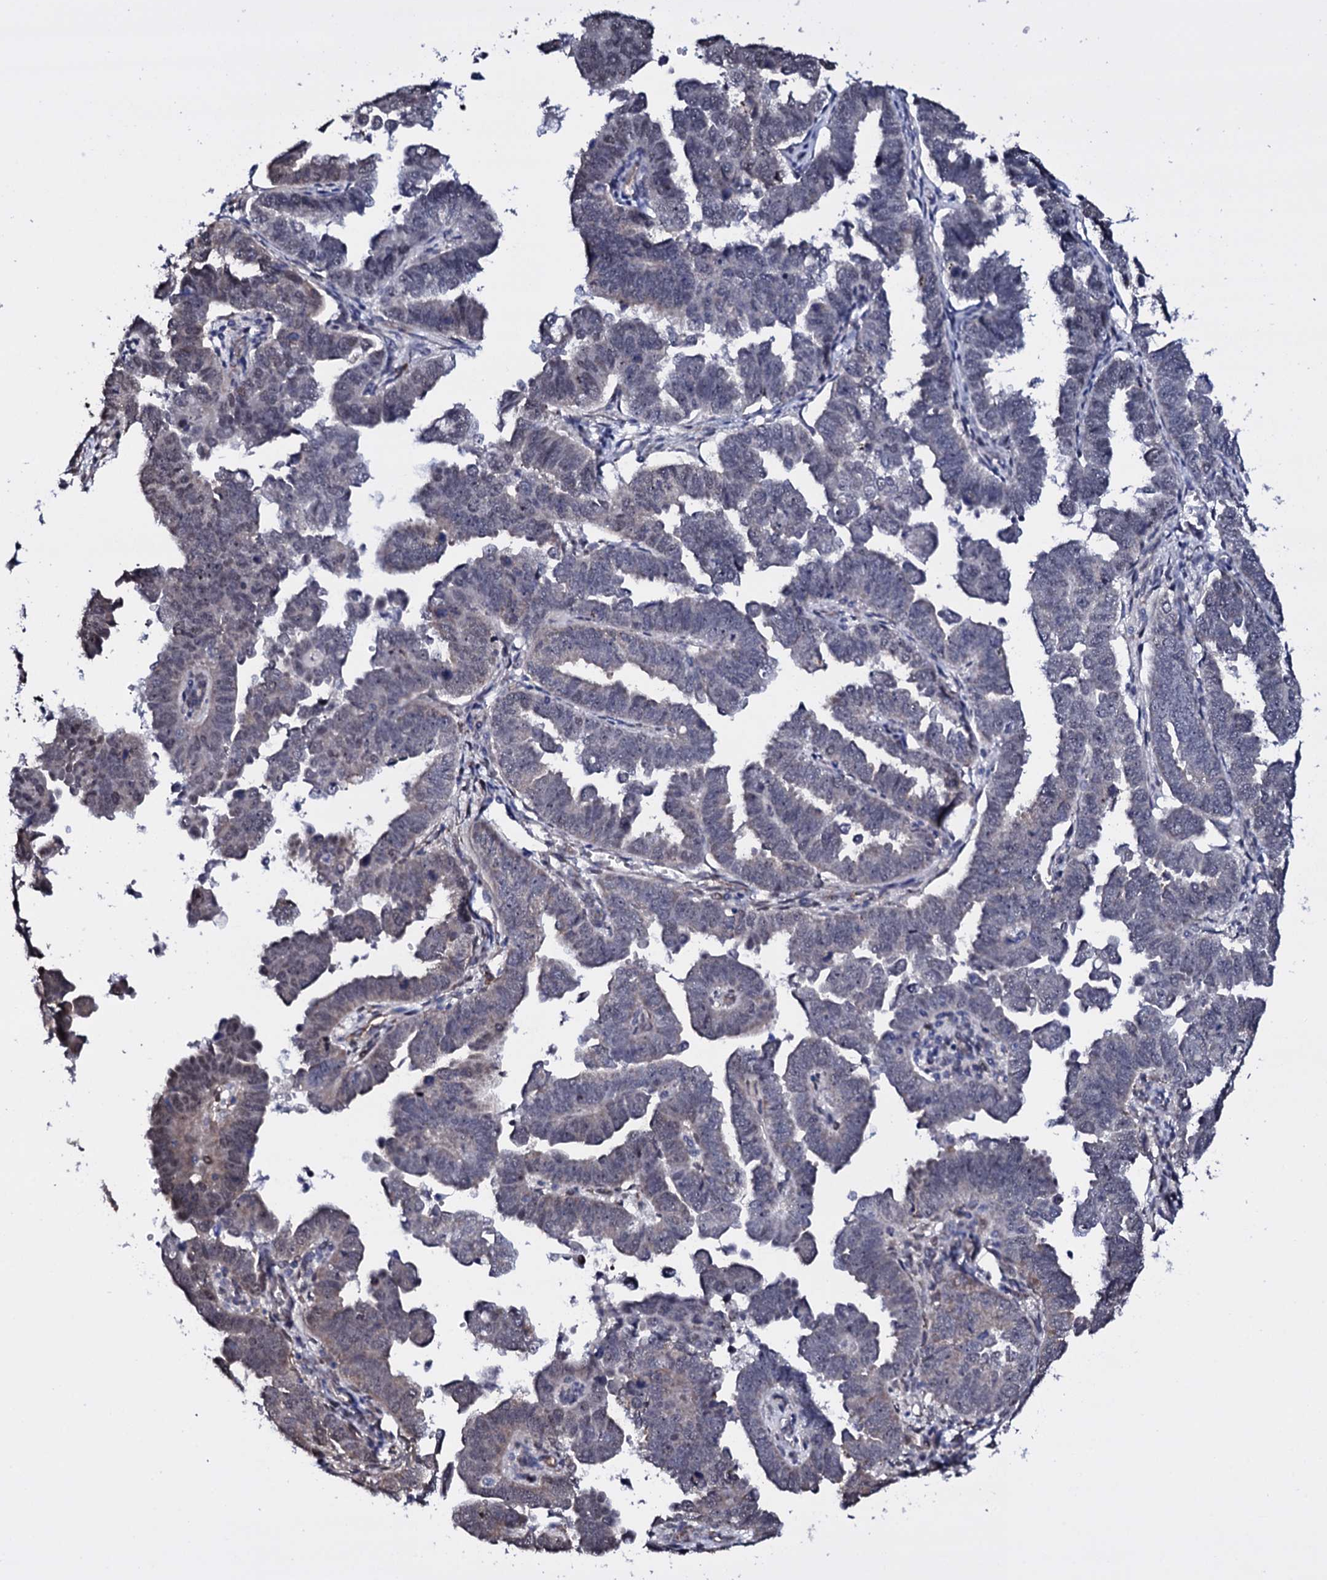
{"staining": {"intensity": "negative", "quantity": "none", "location": "none"}, "tissue": "endometrial cancer", "cell_type": "Tumor cells", "image_type": "cancer", "snomed": [{"axis": "morphology", "description": "Adenocarcinoma, NOS"}, {"axis": "topography", "description": "Endometrium"}], "caption": "Immunohistochemical staining of human adenocarcinoma (endometrial) exhibits no significant staining in tumor cells. Nuclei are stained in blue.", "gene": "GAREM1", "patient": {"sex": "female", "age": 75}}